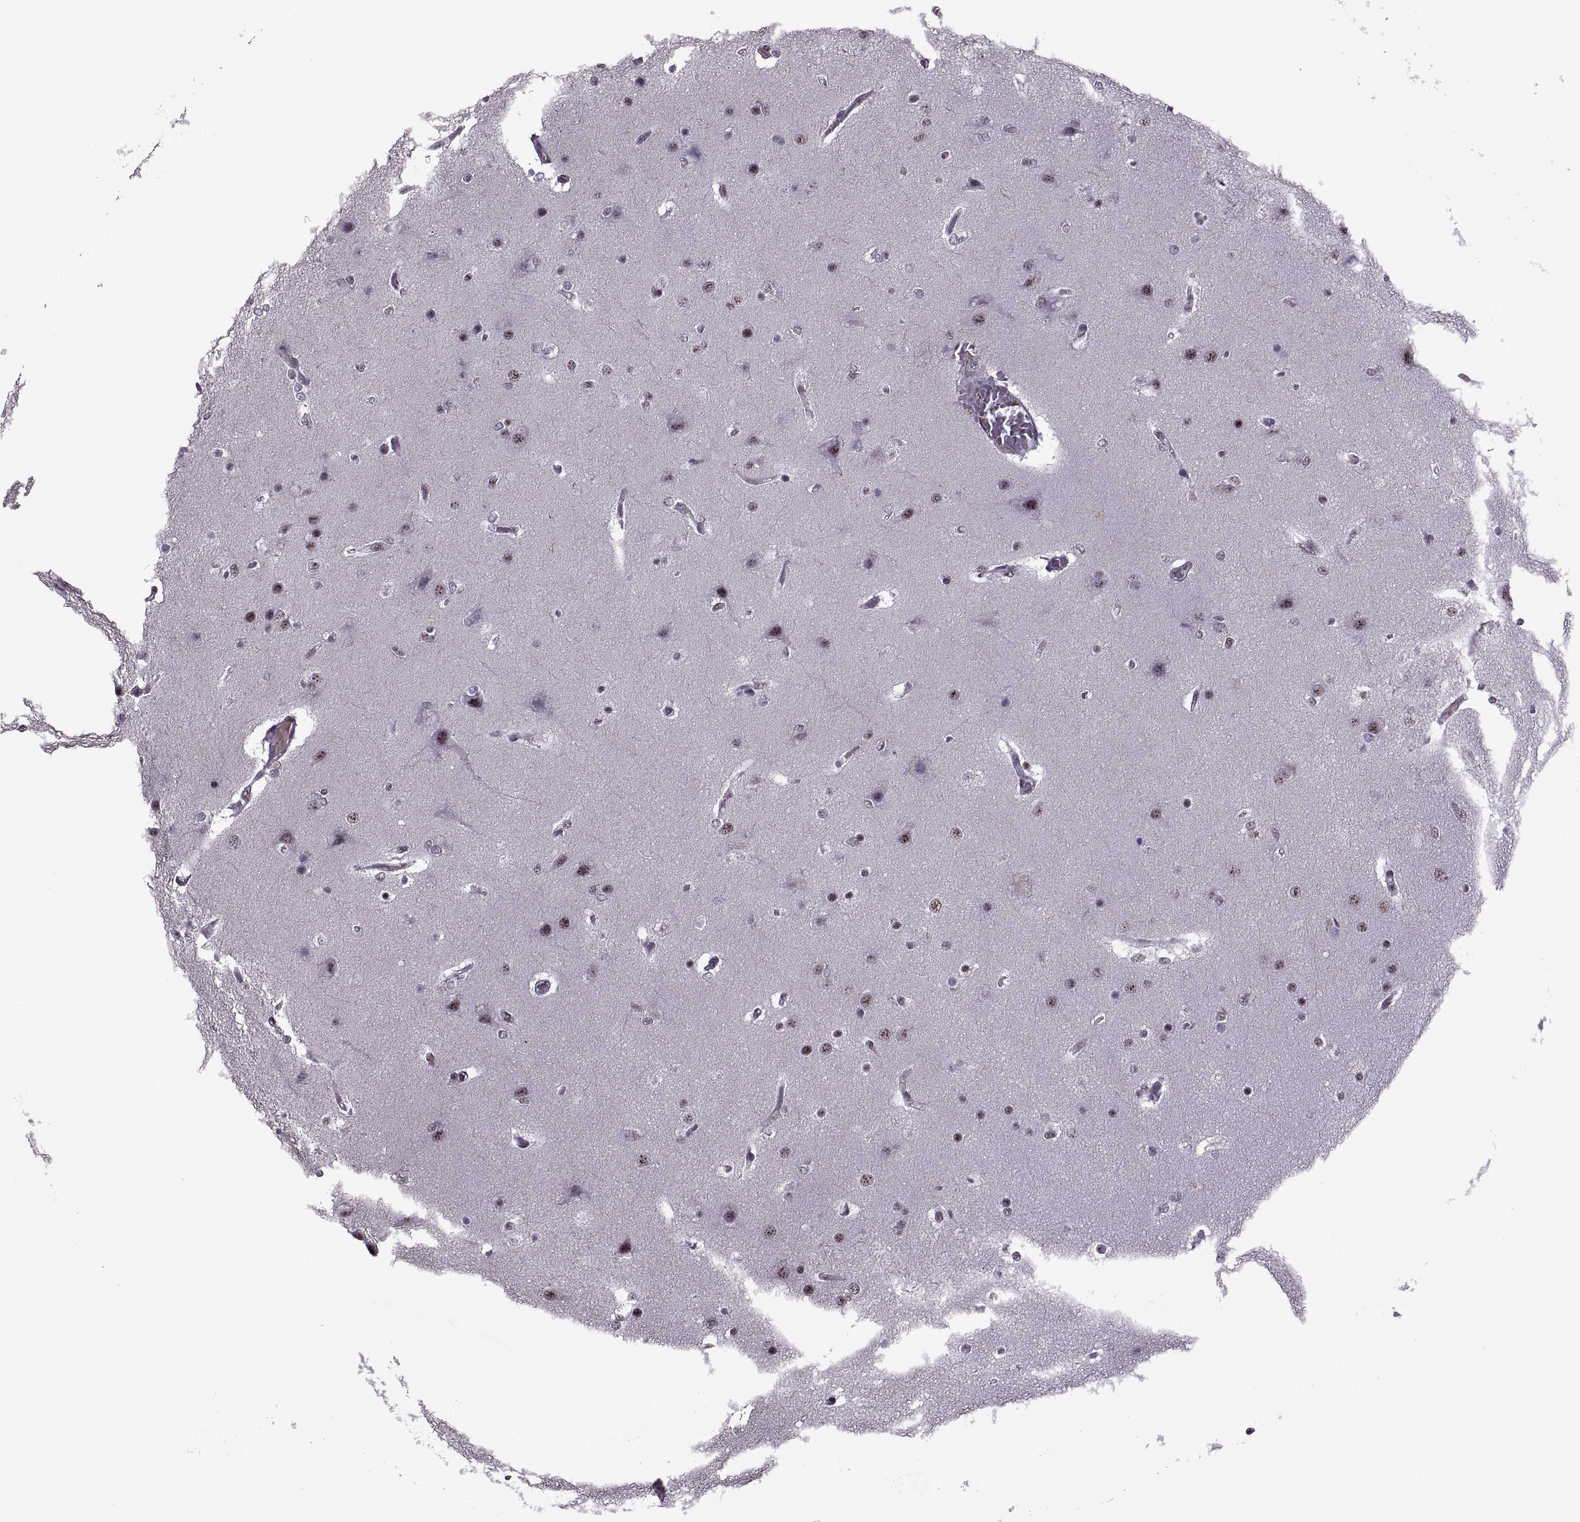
{"staining": {"intensity": "weak", "quantity": "<25%", "location": "nuclear"}, "tissue": "glioma", "cell_type": "Tumor cells", "image_type": "cancer", "snomed": [{"axis": "morphology", "description": "Glioma, malignant, High grade"}, {"axis": "topography", "description": "Brain"}], "caption": "This photomicrograph is of malignant glioma (high-grade) stained with immunohistochemistry (IHC) to label a protein in brown with the nuclei are counter-stained blue. There is no expression in tumor cells. (Brightfield microscopy of DAB (3,3'-diaminobenzidine) immunohistochemistry at high magnification).", "gene": "MAGEA4", "patient": {"sex": "female", "age": 61}}